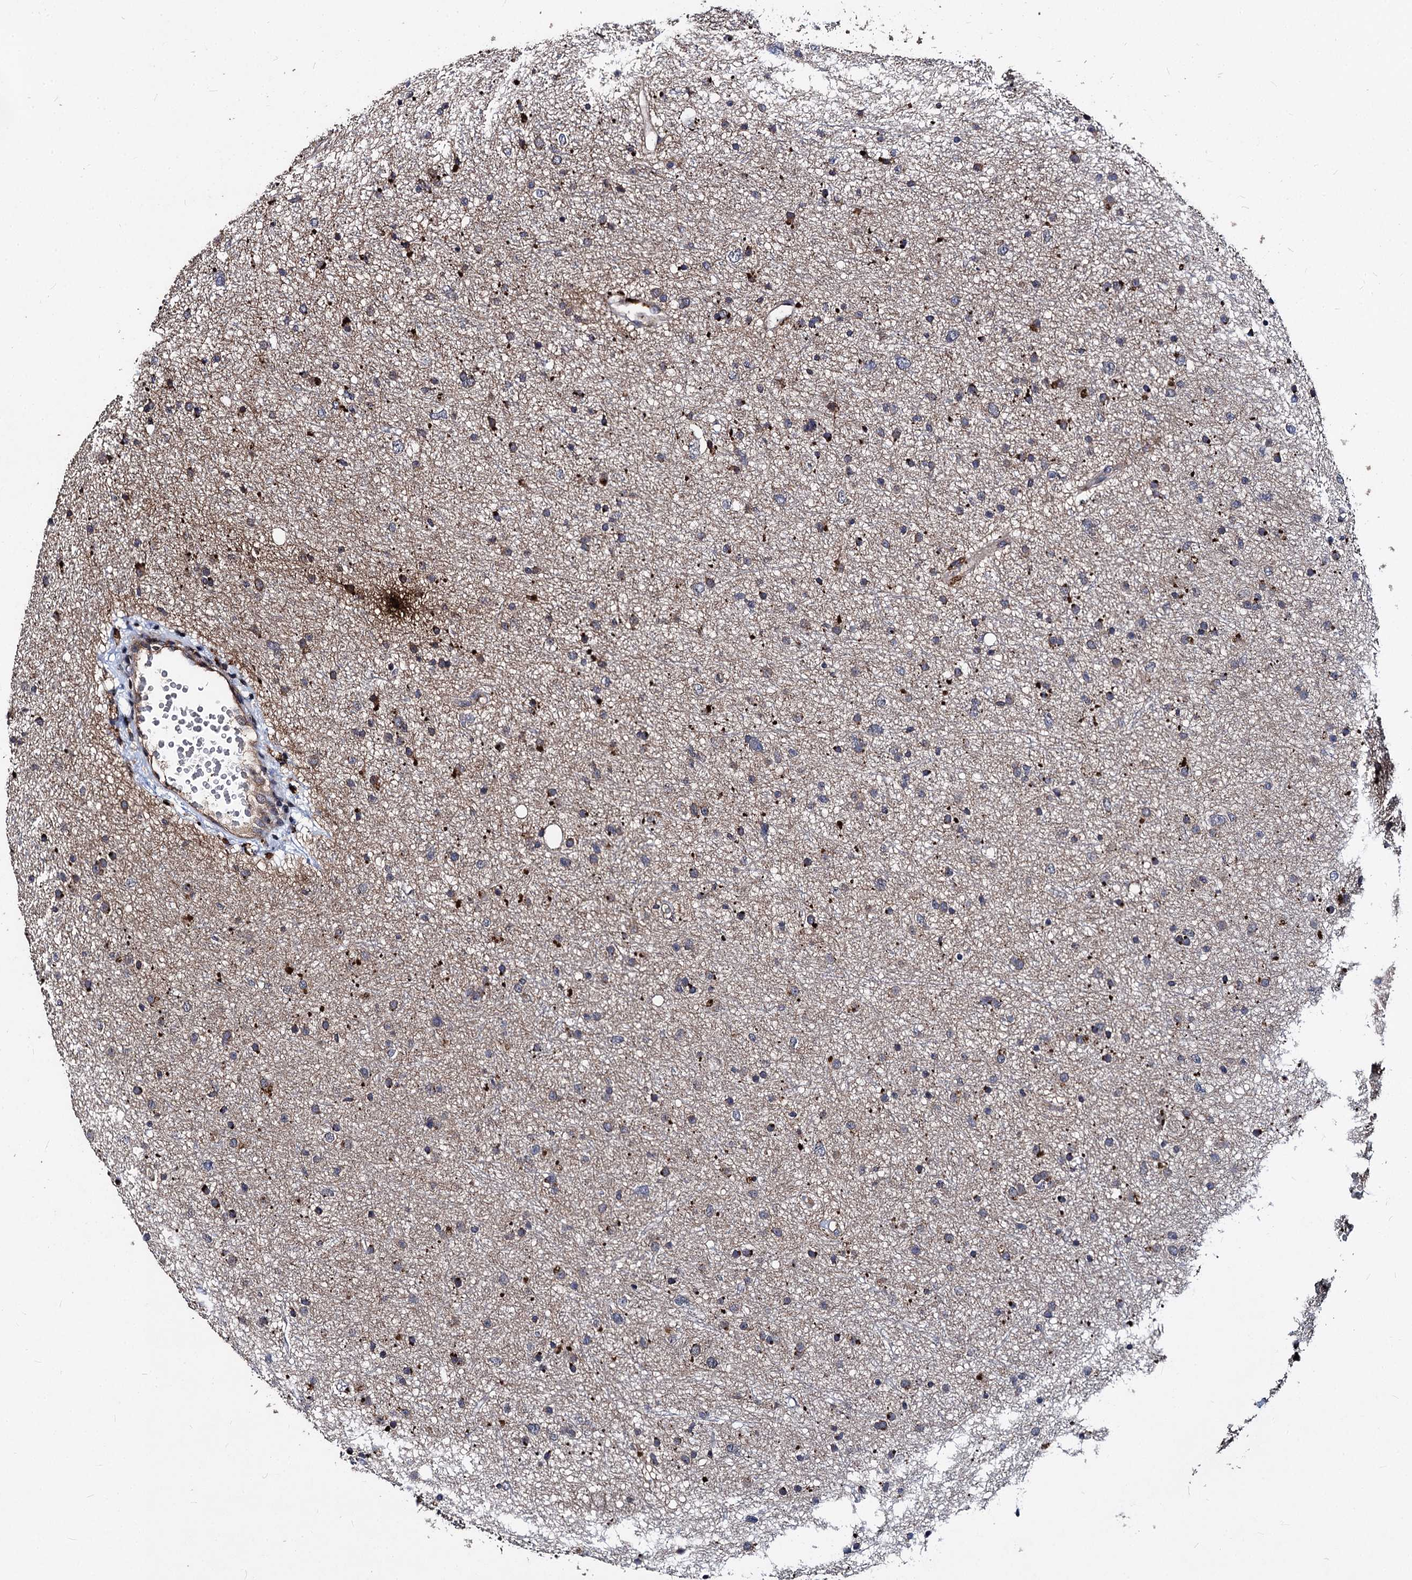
{"staining": {"intensity": "weak", "quantity": "<25%", "location": "cytoplasmic/membranous"}, "tissue": "glioma", "cell_type": "Tumor cells", "image_type": "cancer", "snomed": [{"axis": "morphology", "description": "Glioma, malignant, Low grade"}, {"axis": "topography", "description": "Cerebral cortex"}], "caption": "Human glioma stained for a protein using immunohistochemistry reveals no positivity in tumor cells.", "gene": "BCL2L2", "patient": {"sex": "female", "age": 39}}